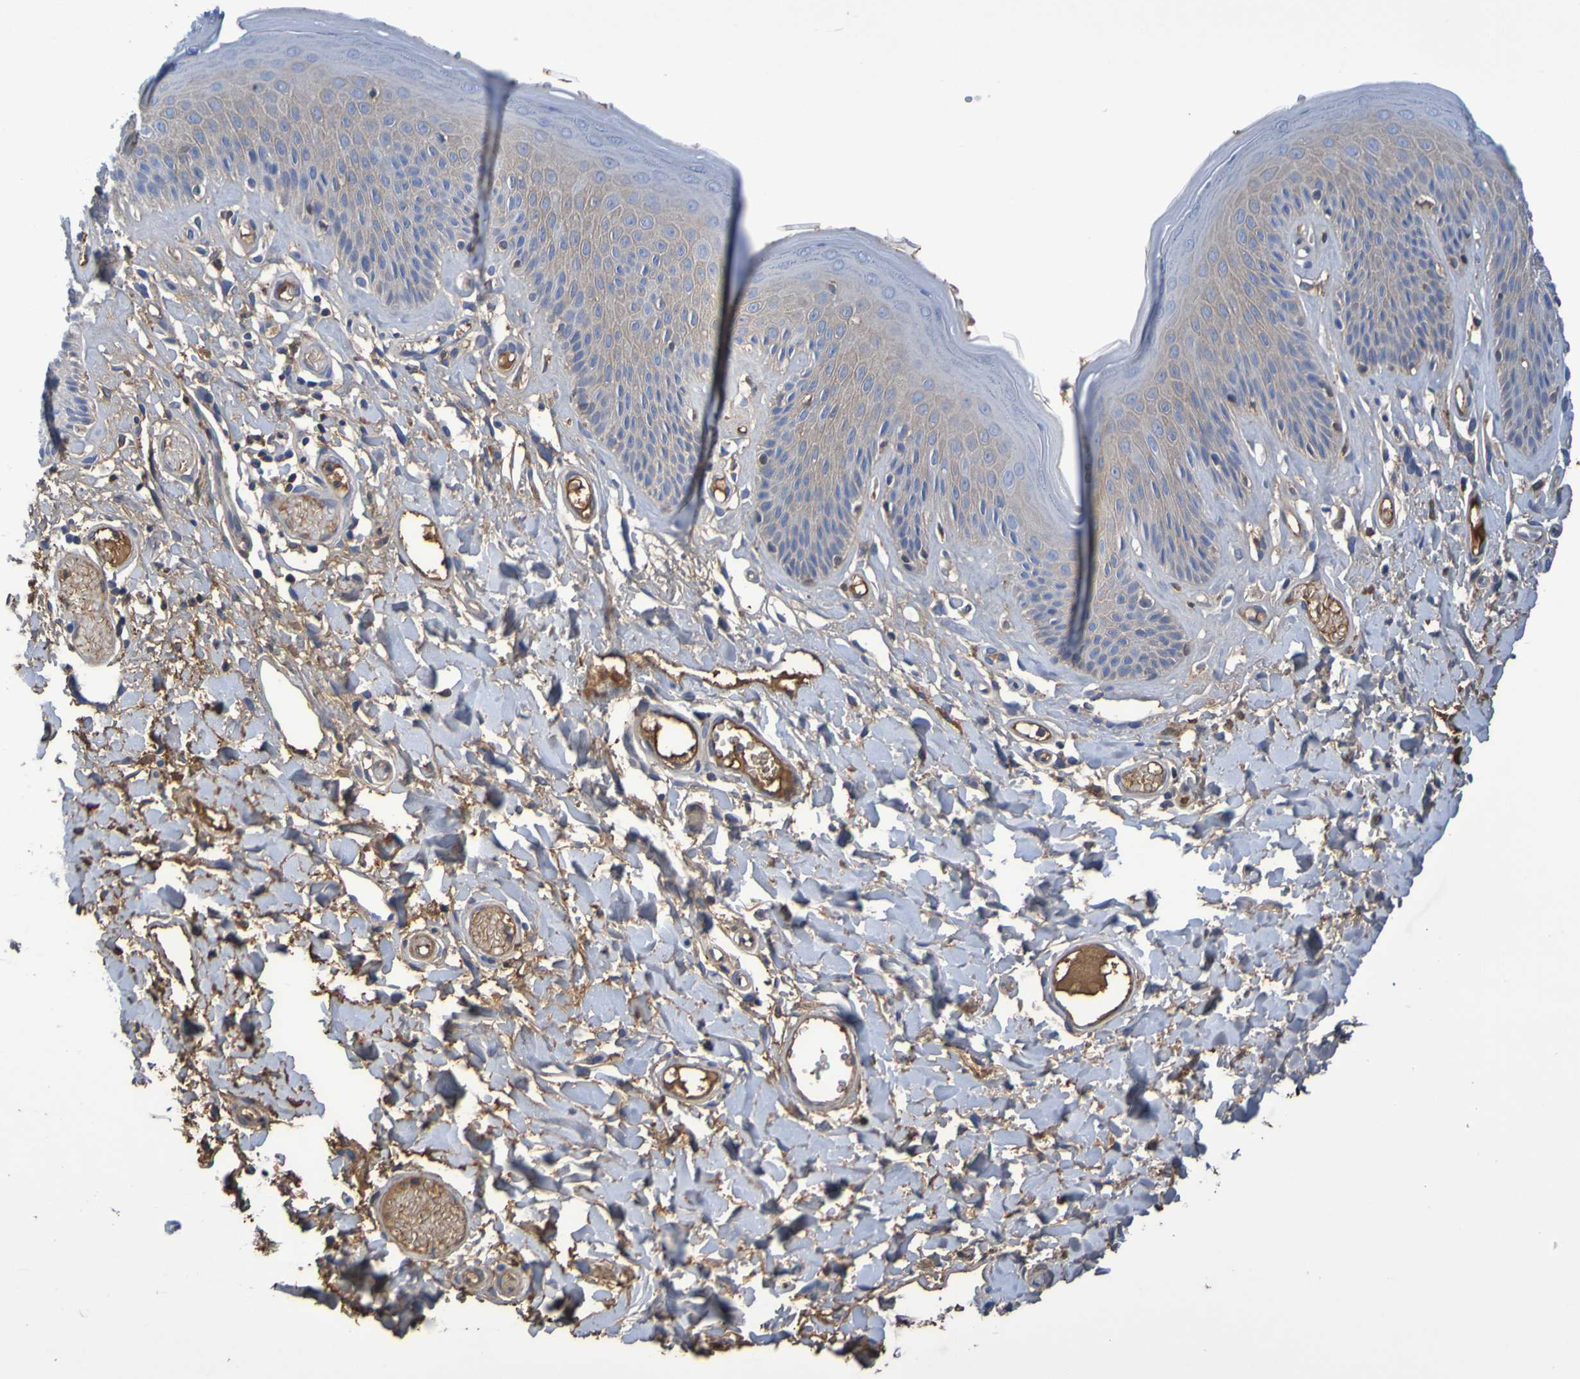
{"staining": {"intensity": "moderate", "quantity": "25%-75%", "location": "cytoplasmic/membranous"}, "tissue": "skin", "cell_type": "Epidermal cells", "image_type": "normal", "snomed": [{"axis": "morphology", "description": "Normal tissue, NOS"}, {"axis": "topography", "description": "Vulva"}], "caption": "Skin stained for a protein reveals moderate cytoplasmic/membranous positivity in epidermal cells. The staining was performed using DAB, with brown indicating positive protein expression. Nuclei are stained blue with hematoxylin.", "gene": "GAB3", "patient": {"sex": "female", "age": 73}}